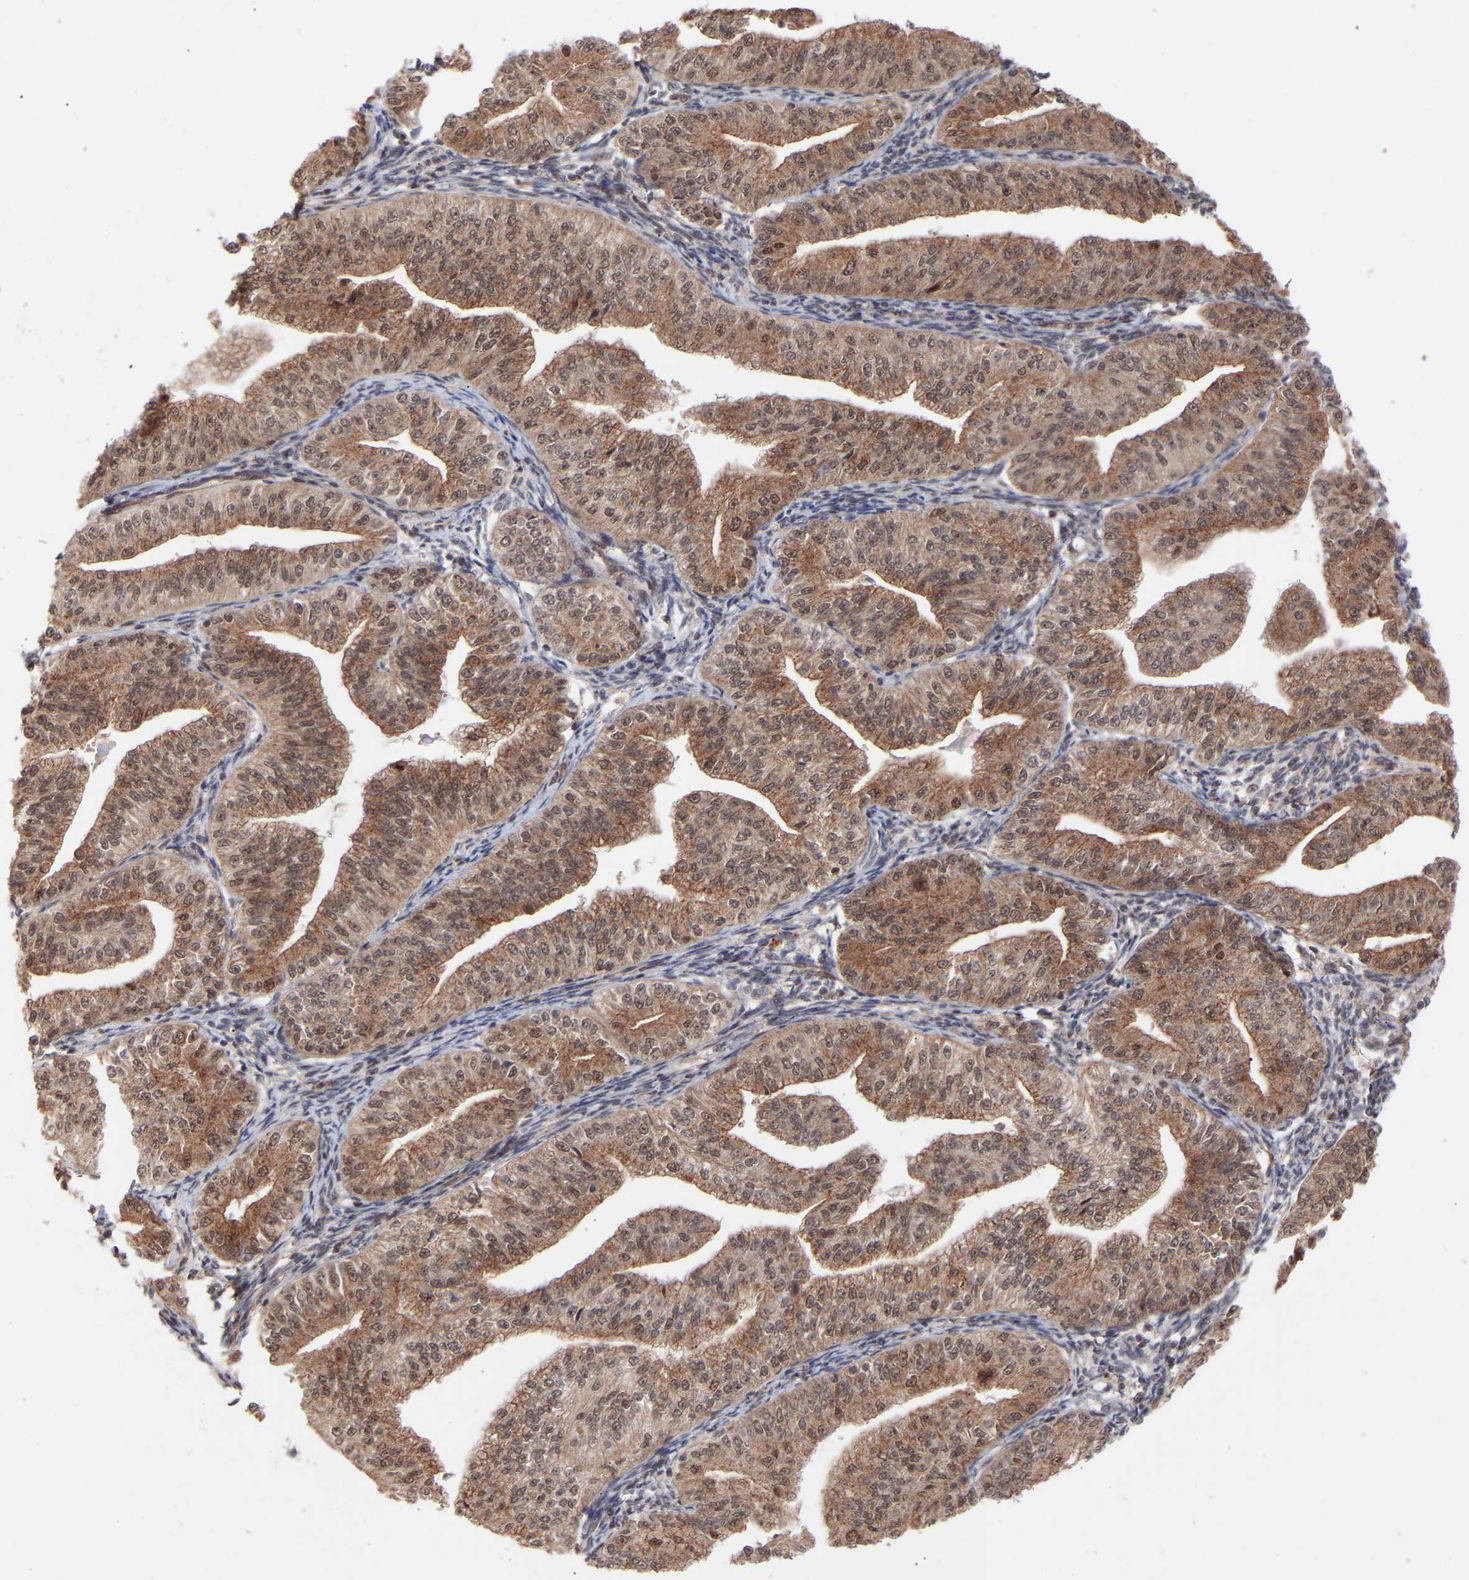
{"staining": {"intensity": "moderate", "quantity": ">75%", "location": "cytoplasmic/membranous,nuclear"}, "tissue": "endometrial cancer", "cell_type": "Tumor cells", "image_type": "cancer", "snomed": [{"axis": "morphology", "description": "Normal tissue, NOS"}, {"axis": "morphology", "description": "Adenocarcinoma, NOS"}, {"axis": "topography", "description": "Endometrium"}], "caption": "DAB immunohistochemical staining of adenocarcinoma (endometrial) shows moderate cytoplasmic/membranous and nuclear protein expression in approximately >75% of tumor cells. Using DAB (3,3'-diaminobenzidine) (brown) and hematoxylin (blue) stains, captured at high magnification using brightfield microscopy.", "gene": "PDLIM5", "patient": {"sex": "female", "age": 53}}